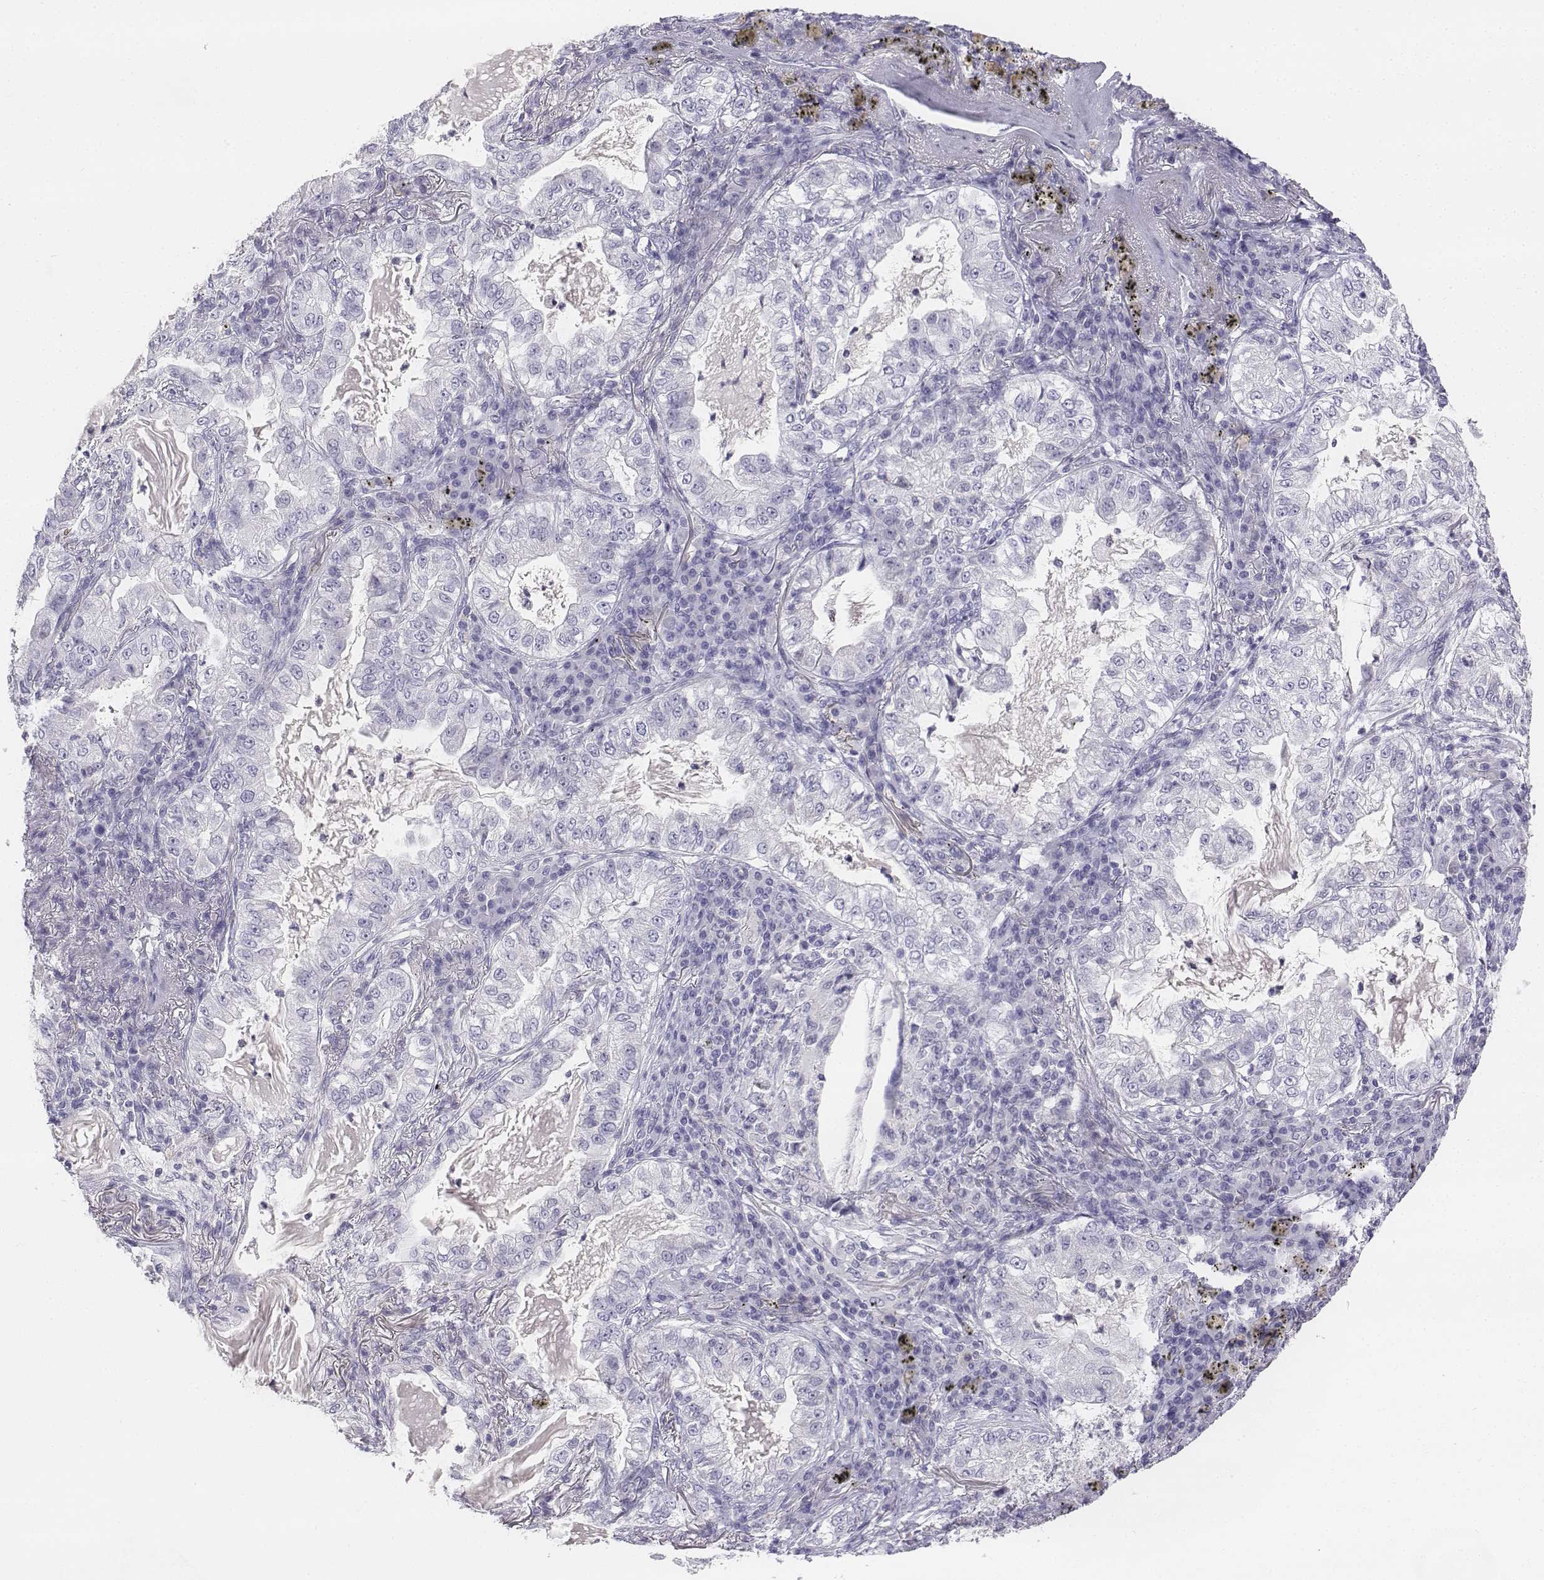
{"staining": {"intensity": "negative", "quantity": "none", "location": "none"}, "tissue": "lung cancer", "cell_type": "Tumor cells", "image_type": "cancer", "snomed": [{"axis": "morphology", "description": "Adenocarcinoma, NOS"}, {"axis": "topography", "description": "Lung"}], "caption": "Protein analysis of lung cancer demonstrates no significant expression in tumor cells.", "gene": "UCN2", "patient": {"sex": "female", "age": 73}}